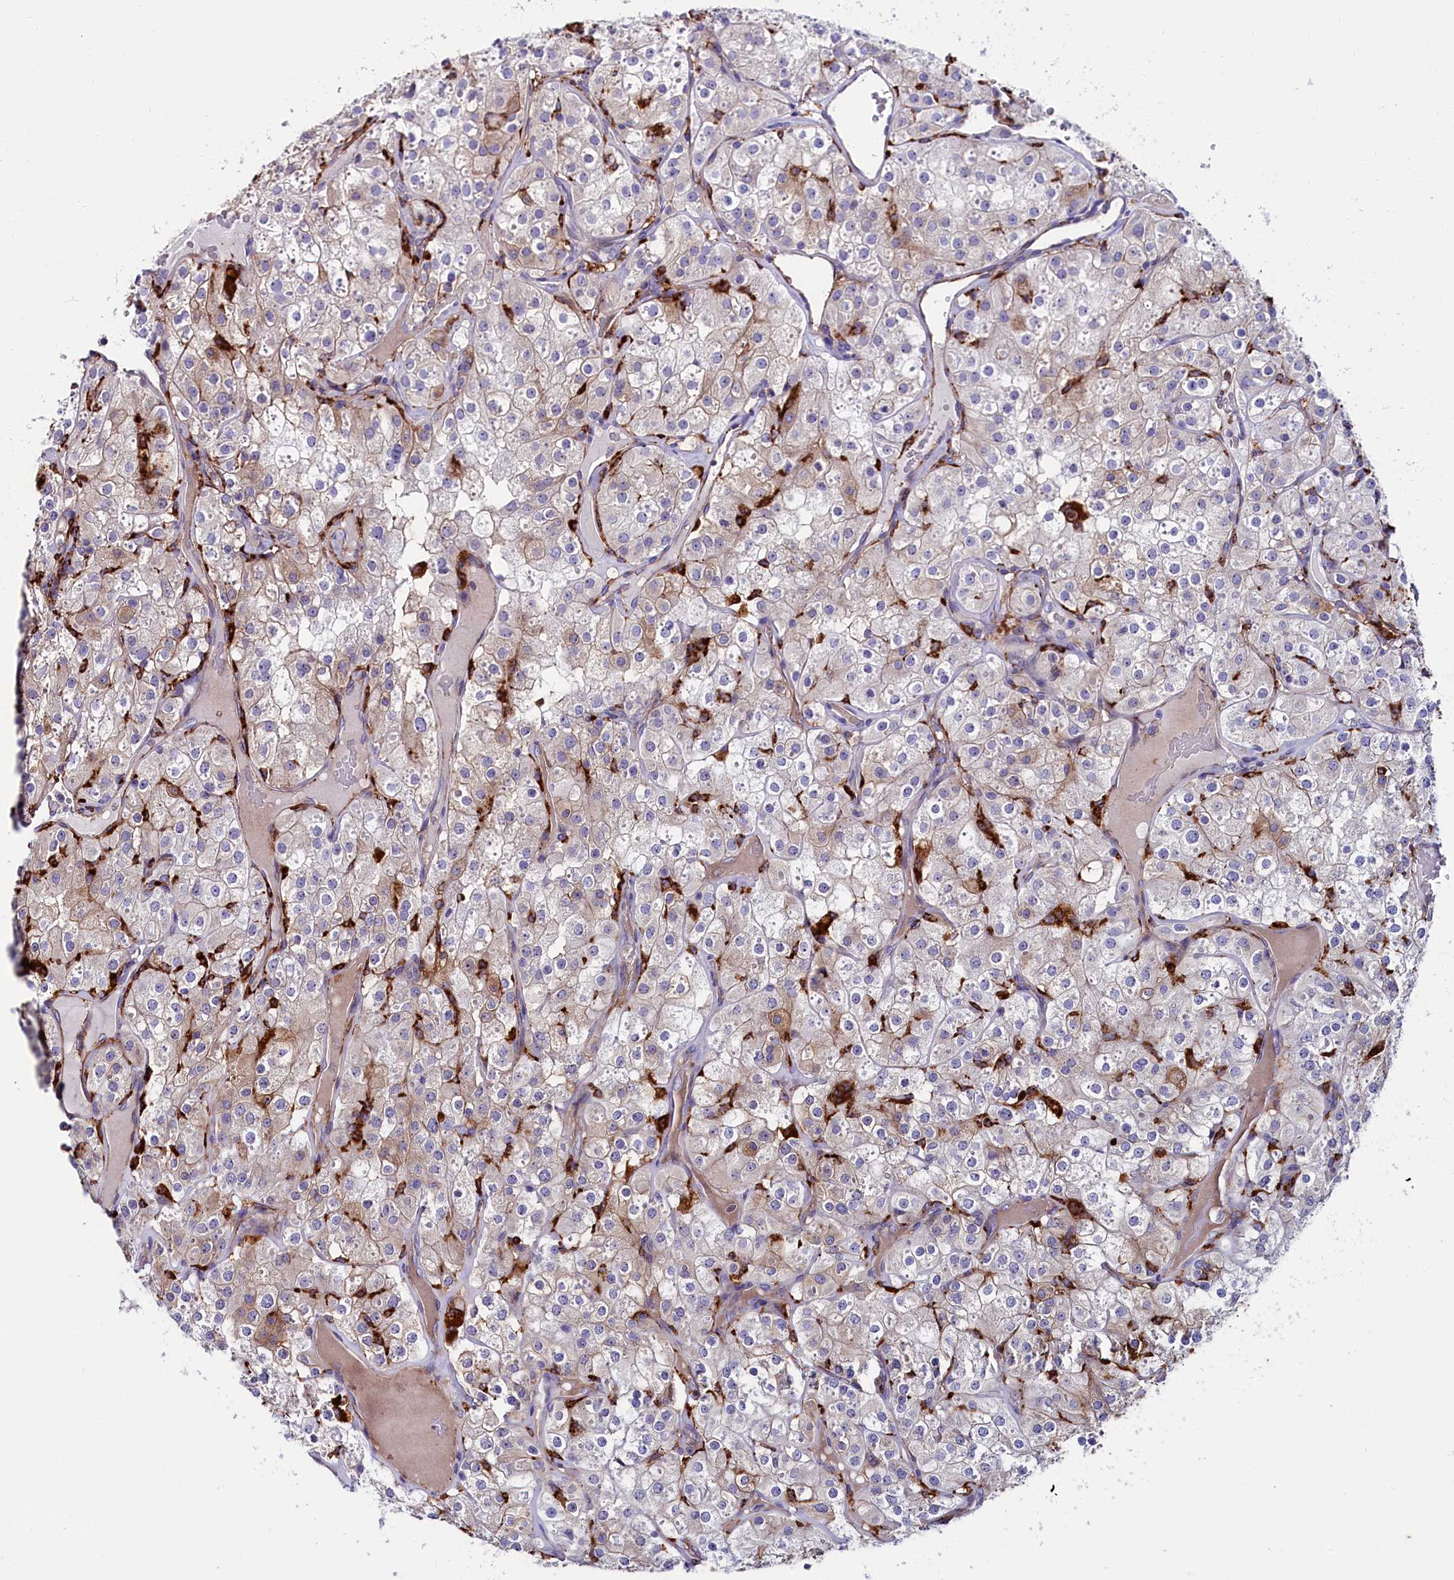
{"staining": {"intensity": "weak", "quantity": "<25%", "location": "cytoplasmic/membranous"}, "tissue": "renal cancer", "cell_type": "Tumor cells", "image_type": "cancer", "snomed": [{"axis": "morphology", "description": "Adenocarcinoma, NOS"}, {"axis": "topography", "description": "Kidney"}], "caption": "This is an IHC image of renal adenocarcinoma. There is no positivity in tumor cells.", "gene": "IL20RA", "patient": {"sex": "male", "age": 77}}